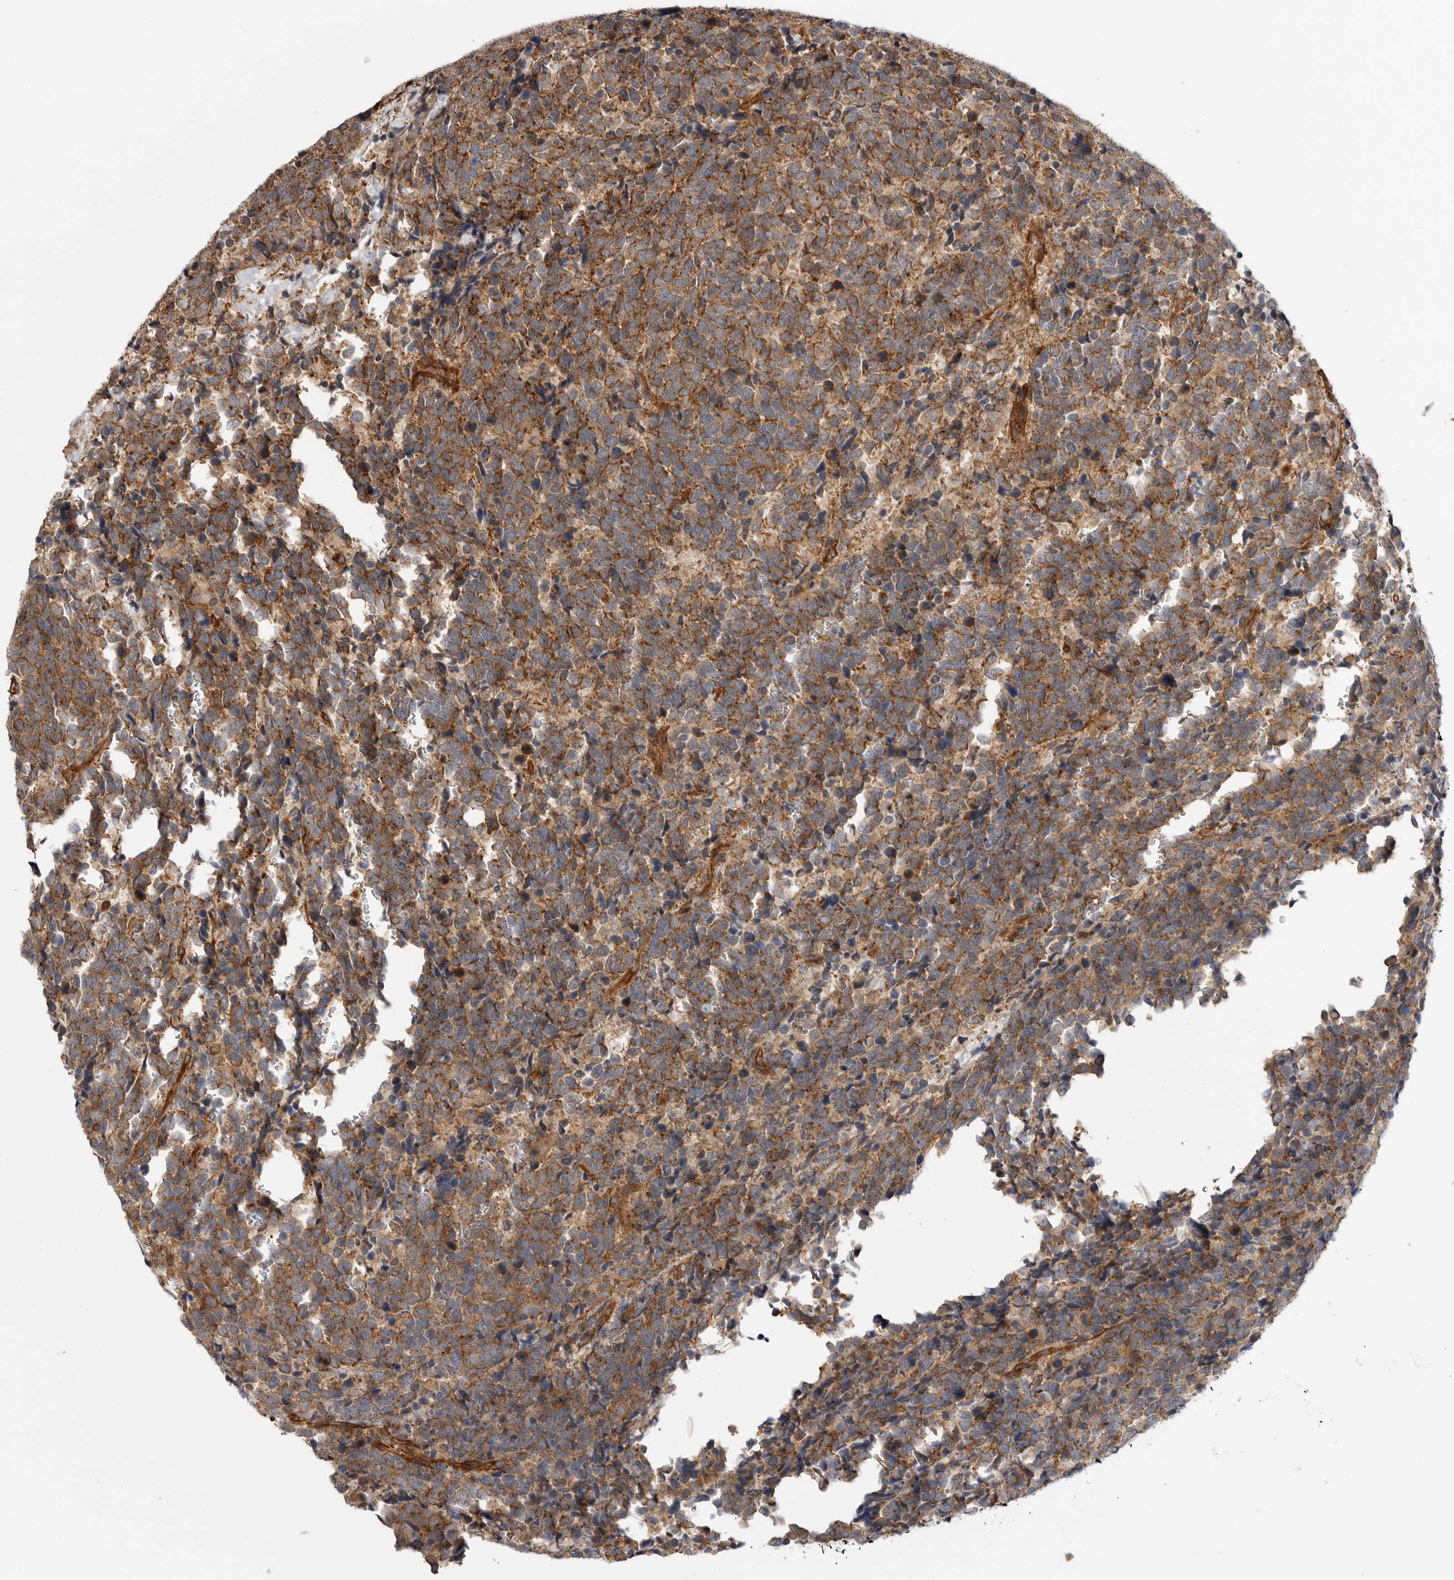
{"staining": {"intensity": "moderate", "quantity": ">75%", "location": "cytoplasmic/membranous"}, "tissue": "urothelial cancer", "cell_type": "Tumor cells", "image_type": "cancer", "snomed": [{"axis": "morphology", "description": "Urothelial carcinoma, High grade"}, {"axis": "topography", "description": "Urinary bladder"}], "caption": "A brown stain shows moderate cytoplasmic/membranous positivity of a protein in human urothelial cancer tumor cells.", "gene": "GPATCH2", "patient": {"sex": "female", "age": 82}}